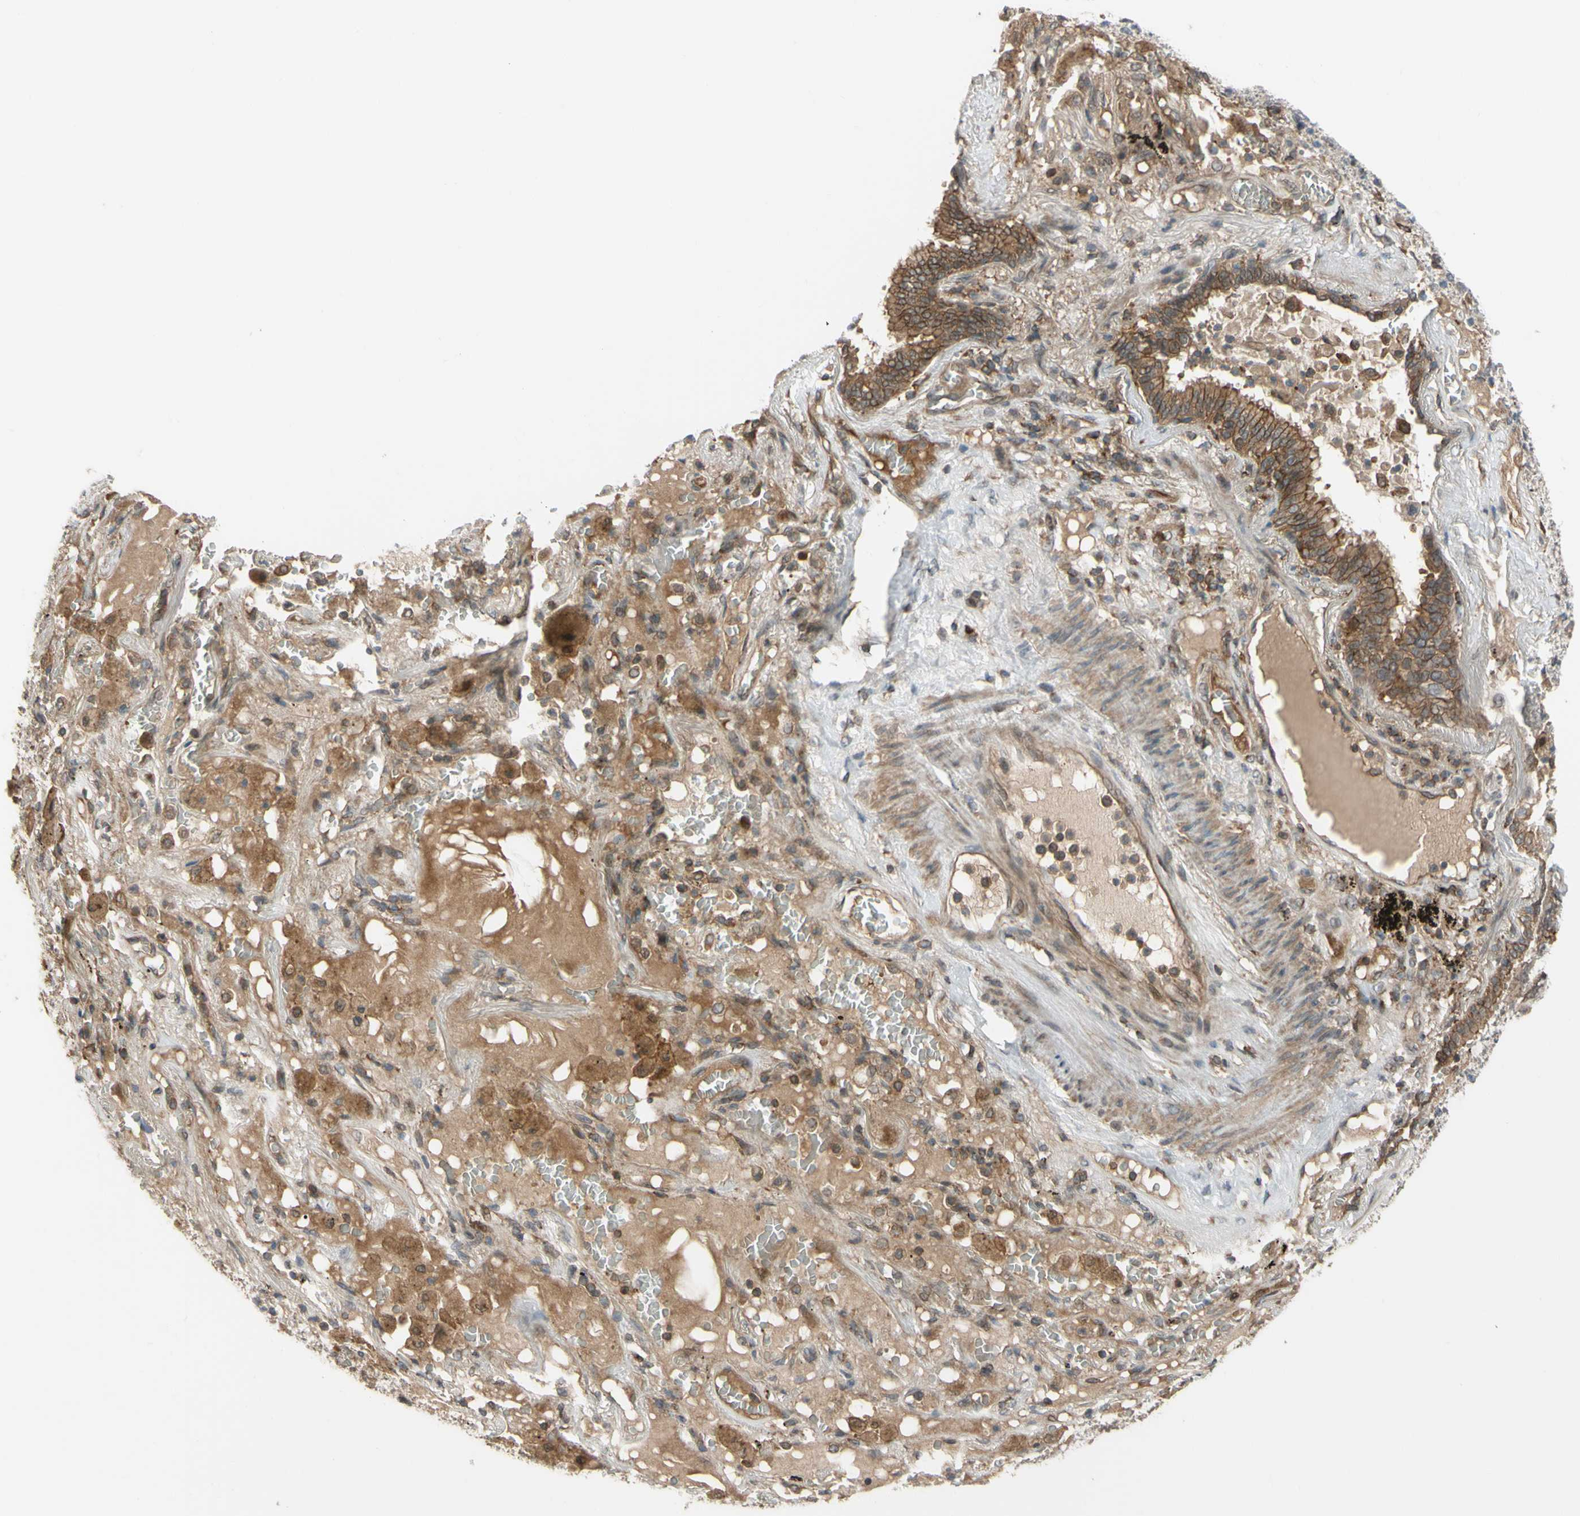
{"staining": {"intensity": "moderate", "quantity": ">75%", "location": "cytoplasmic/membranous,nuclear"}, "tissue": "lung cancer", "cell_type": "Tumor cells", "image_type": "cancer", "snomed": [{"axis": "morphology", "description": "Squamous cell carcinoma, NOS"}, {"axis": "topography", "description": "Lung"}], "caption": "Lung cancer was stained to show a protein in brown. There is medium levels of moderate cytoplasmic/membranous and nuclear positivity in approximately >75% of tumor cells.", "gene": "FLII", "patient": {"sex": "male", "age": 57}}